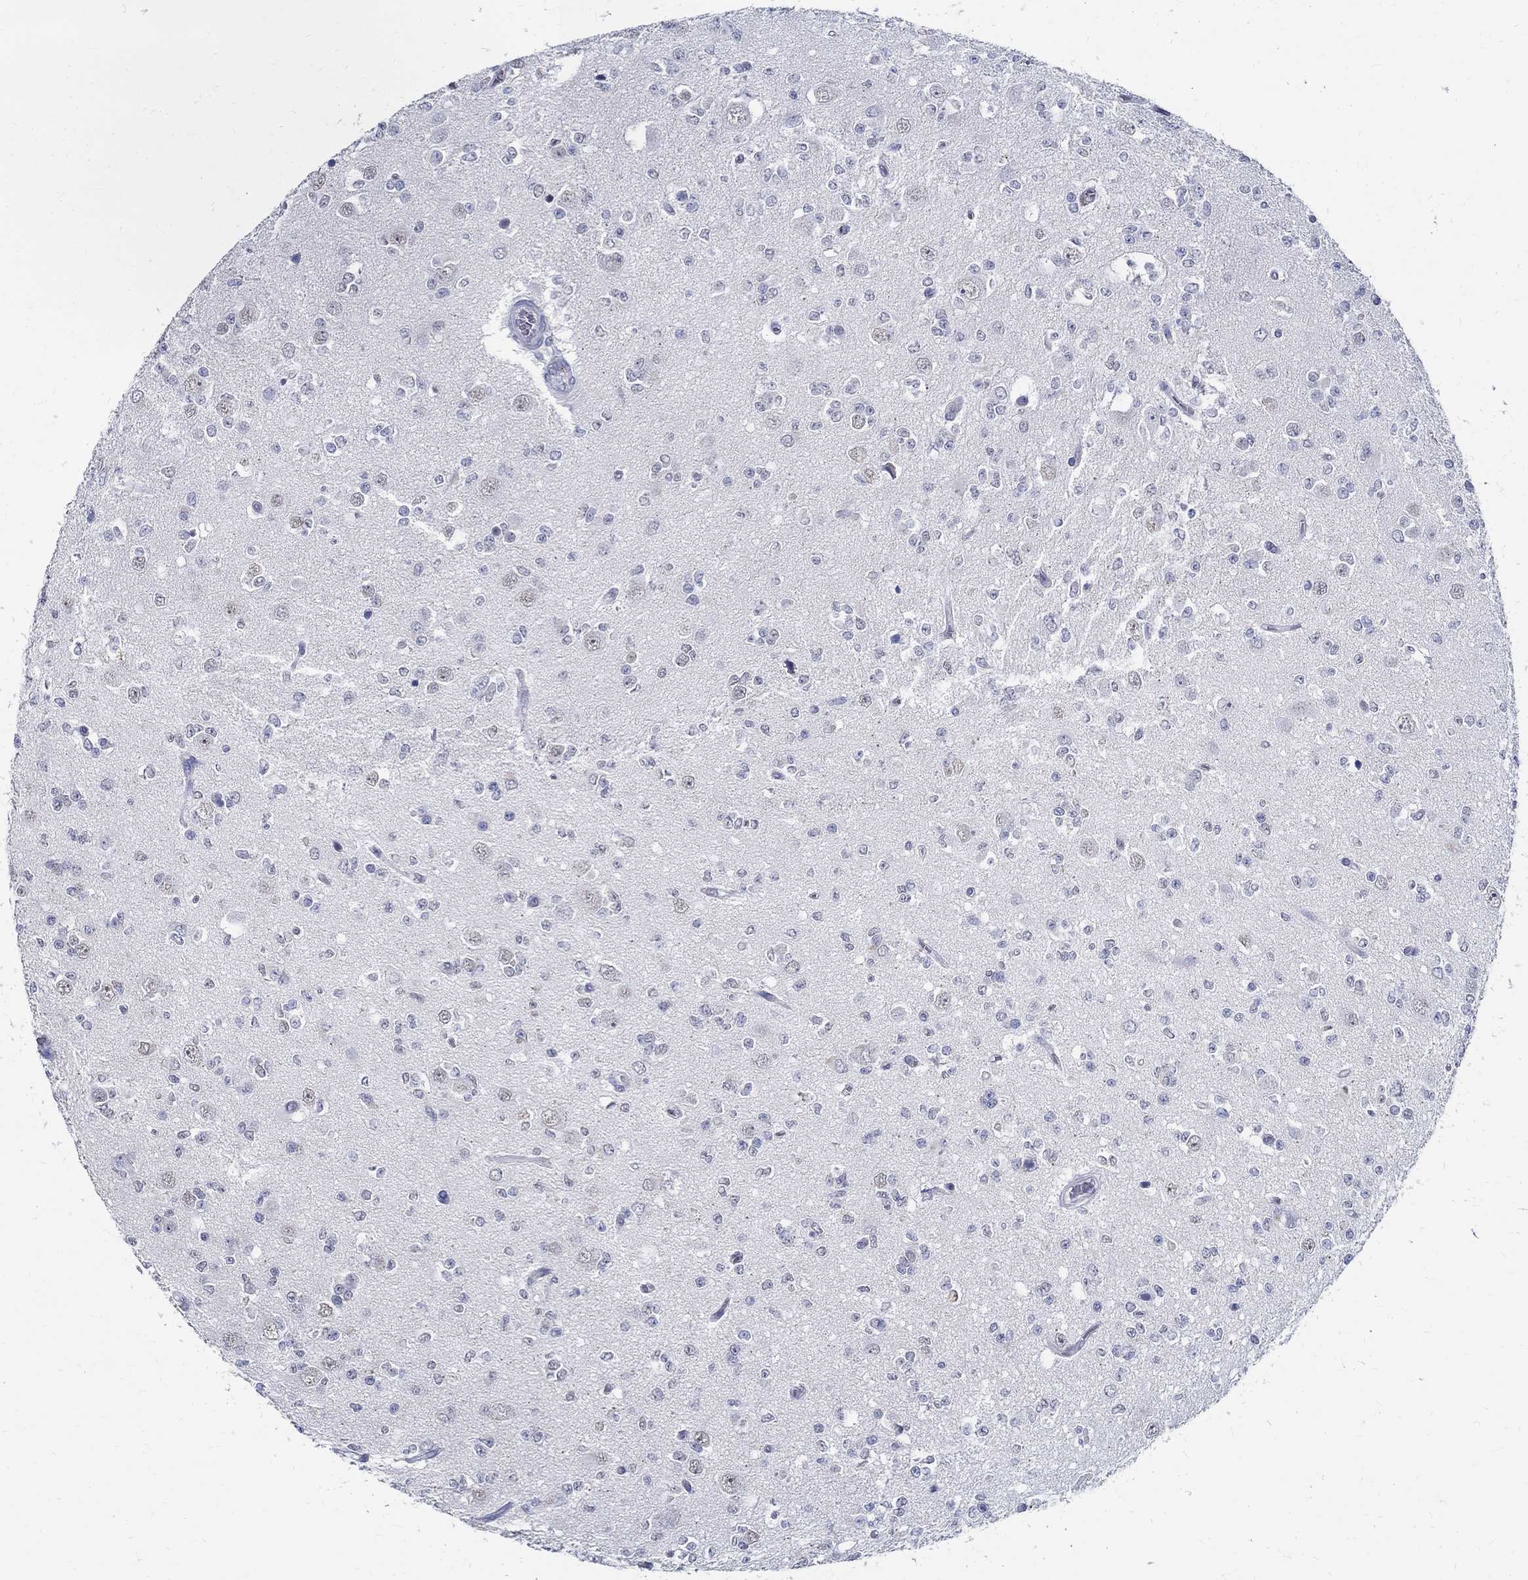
{"staining": {"intensity": "negative", "quantity": "none", "location": "none"}, "tissue": "glioma", "cell_type": "Tumor cells", "image_type": "cancer", "snomed": [{"axis": "morphology", "description": "Glioma, malignant, Low grade"}, {"axis": "topography", "description": "Brain"}], "caption": "Immunohistochemical staining of malignant low-grade glioma shows no significant positivity in tumor cells.", "gene": "TSPAN16", "patient": {"sex": "female", "age": 45}}